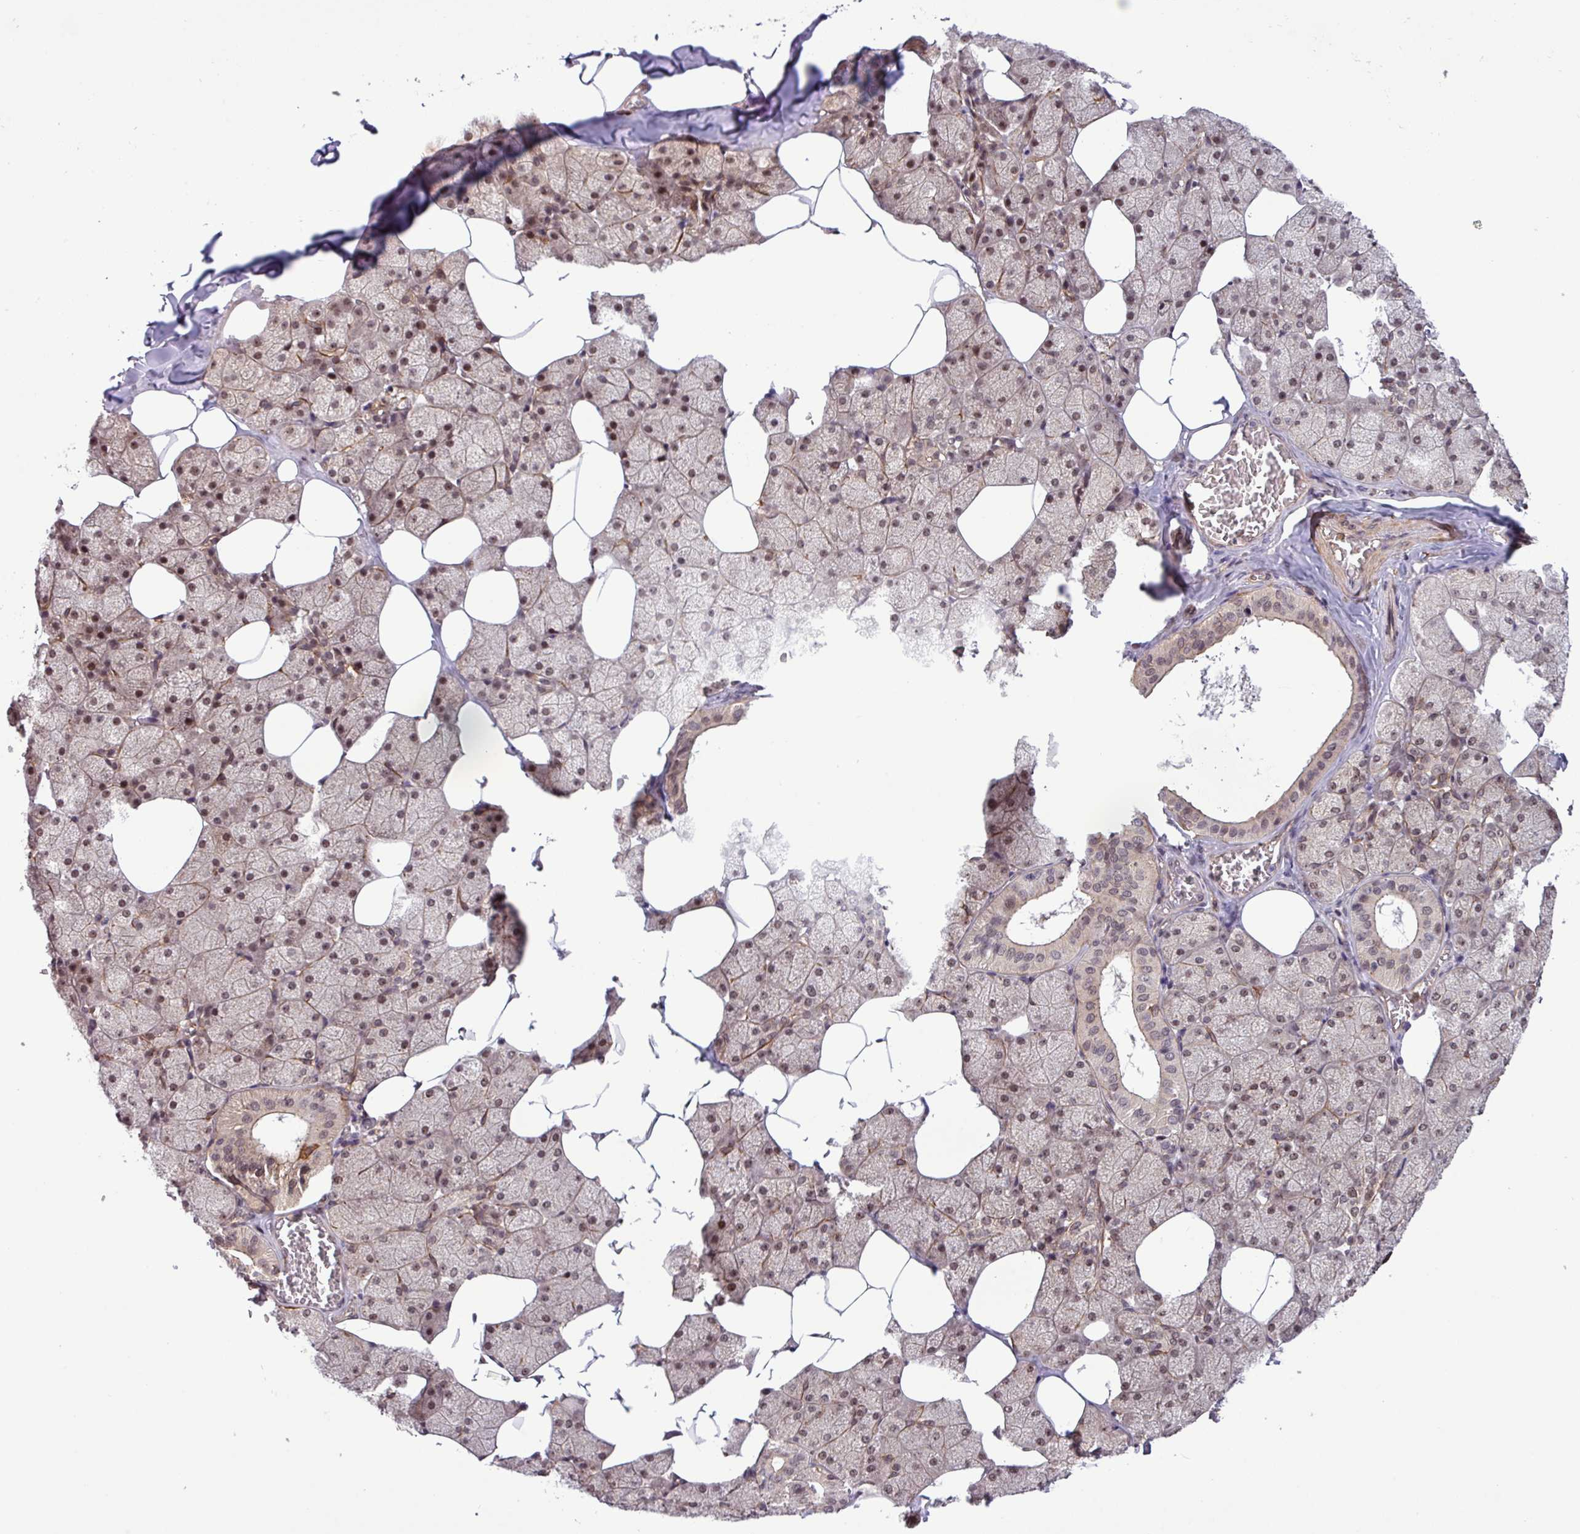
{"staining": {"intensity": "moderate", "quantity": "25%-75%", "location": "cytoplasmic/membranous,nuclear"}, "tissue": "salivary gland", "cell_type": "Glandular cells", "image_type": "normal", "snomed": [{"axis": "morphology", "description": "Normal tissue, NOS"}, {"axis": "topography", "description": "Salivary gland"}, {"axis": "topography", "description": "Peripheral nerve tissue"}], "caption": "Moderate cytoplasmic/membranous,nuclear expression for a protein is present in about 25%-75% of glandular cells of unremarkable salivary gland using IHC.", "gene": "C7orf50", "patient": {"sex": "male", "age": 38}}